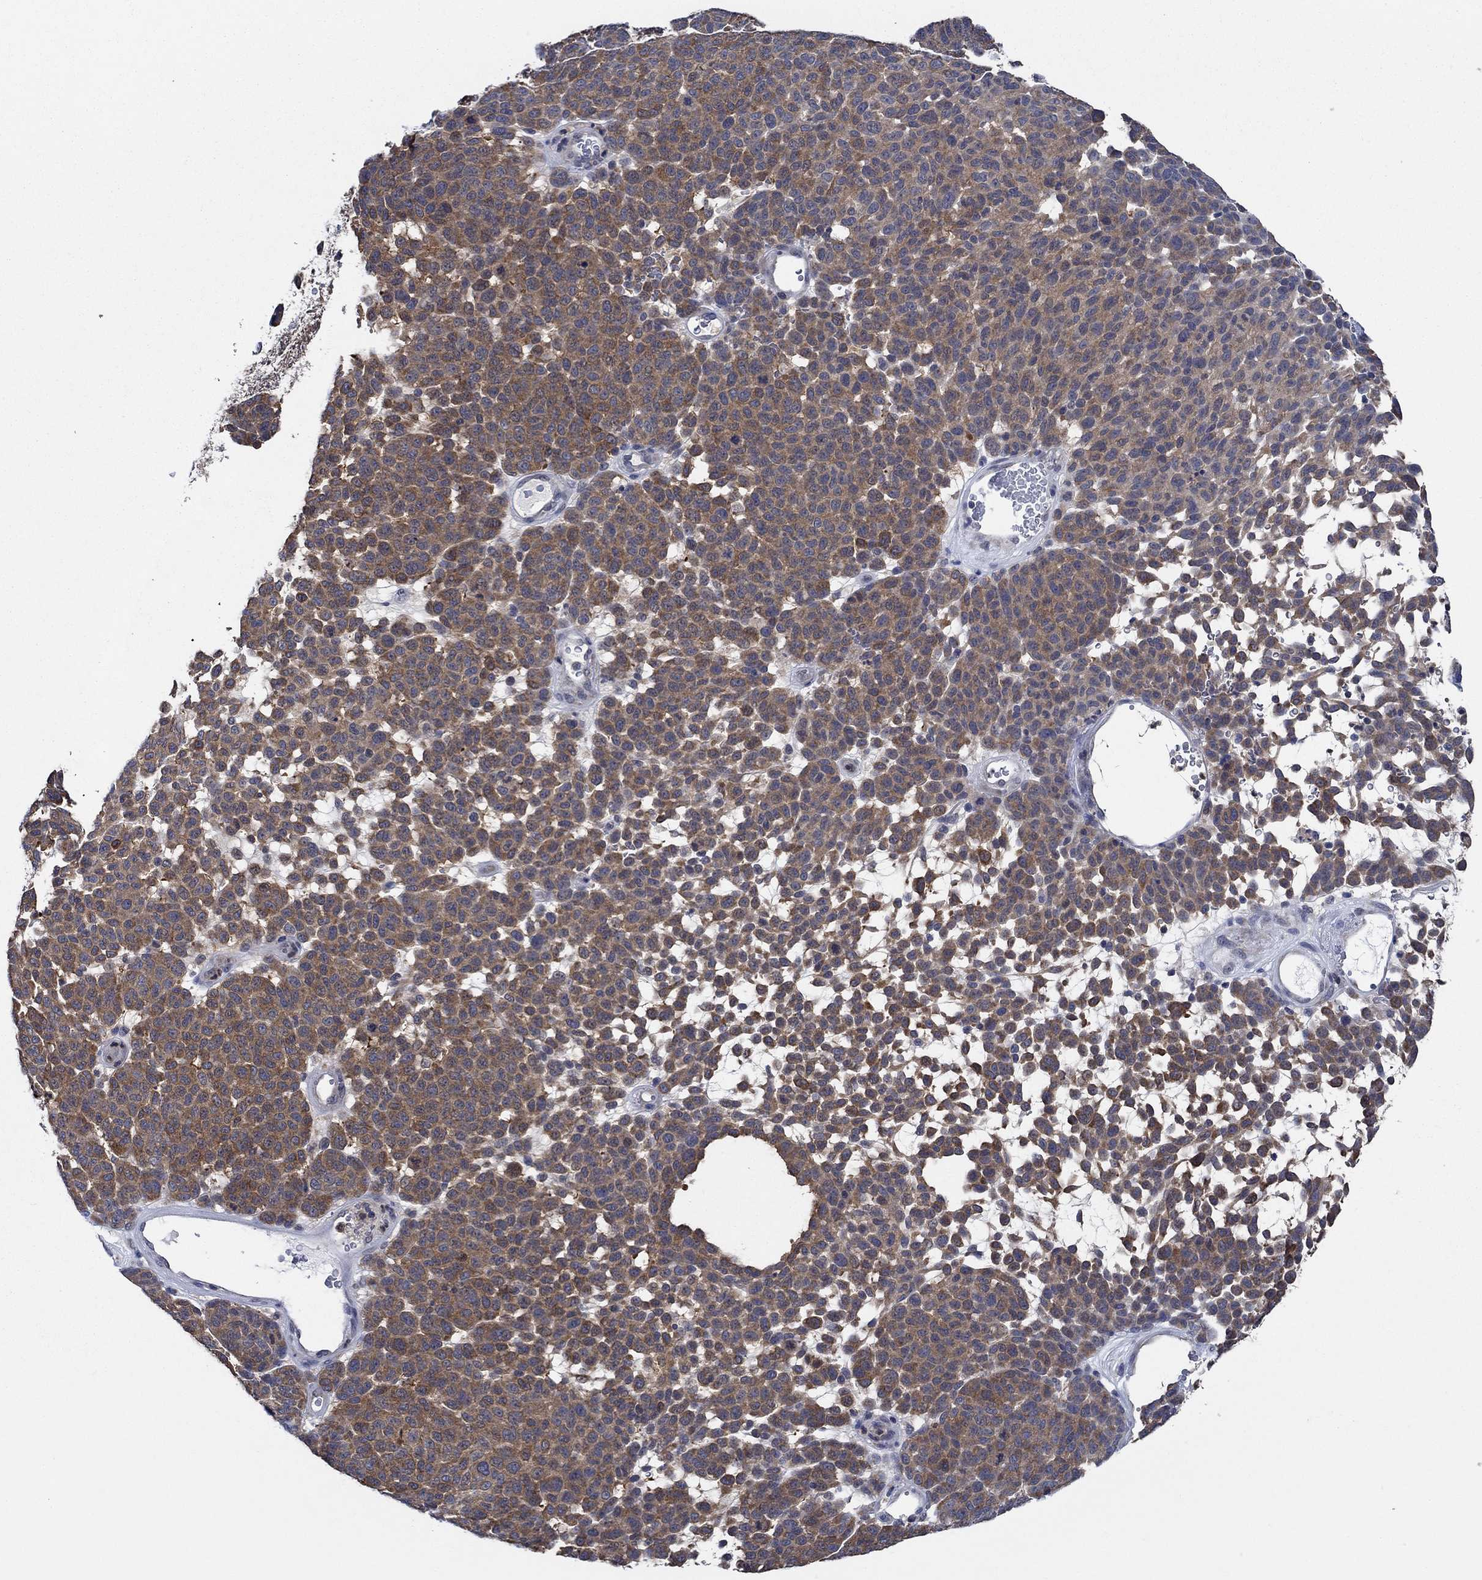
{"staining": {"intensity": "moderate", "quantity": ">75%", "location": "cytoplasmic/membranous"}, "tissue": "melanoma", "cell_type": "Tumor cells", "image_type": "cancer", "snomed": [{"axis": "morphology", "description": "Malignant melanoma, NOS"}, {"axis": "topography", "description": "Skin"}], "caption": "Human melanoma stained with a brown dye demonstrates moderate cytoplasmic/membranous positive positivity in approximately >75% of tumor cells.", "gene": "DACT1", "patient": {"sex": "male", "age": 59}}